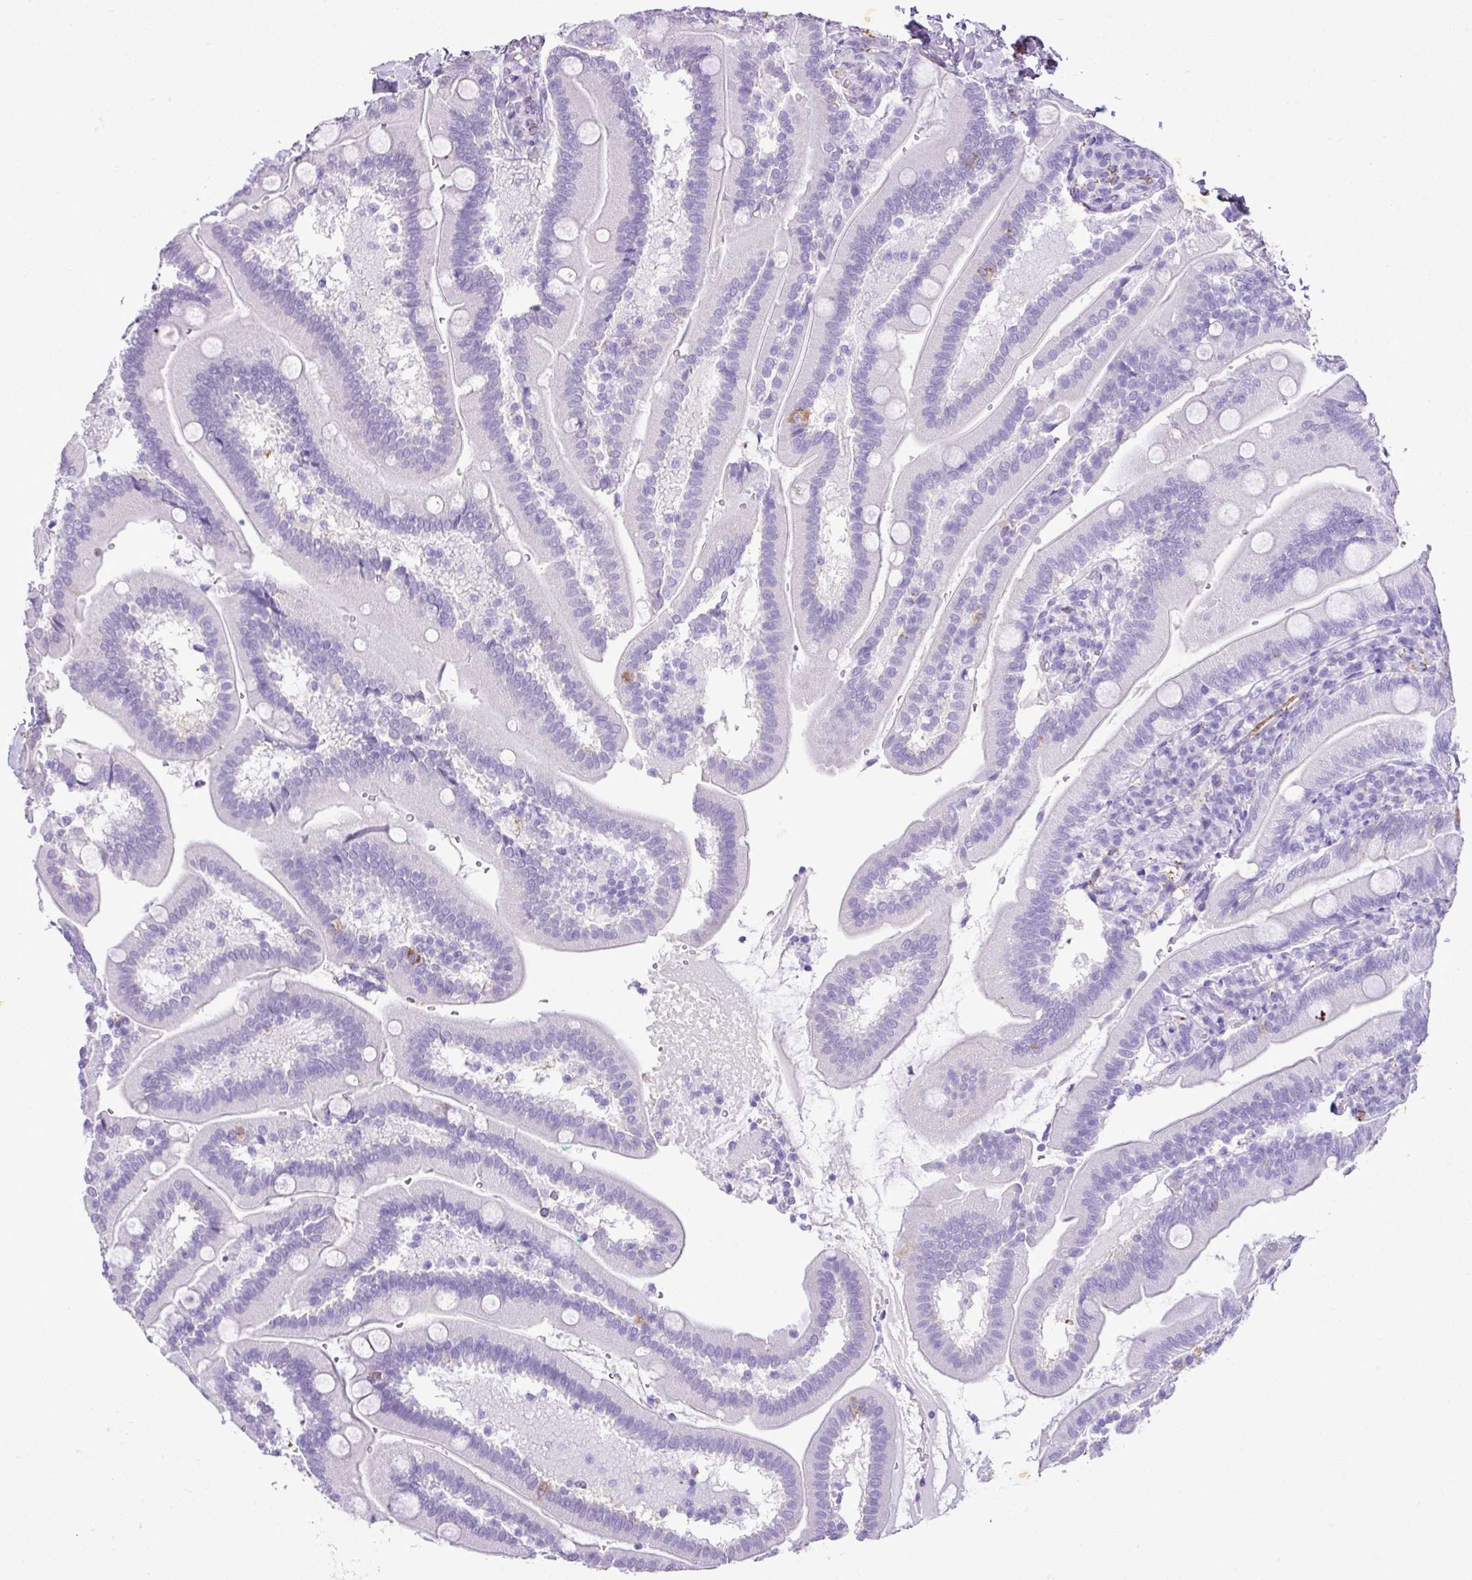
{"staining": {"intensity": "negative", "quantity": "none", "location": "none"}, "tissue": "duodenum", "cell_type": "Glandular cells", "image_type": "normal", "snomed": [{"axis": "morphology", "description": "Normal tissue, NOS"}, {"axis": "topography", "description": "Duodenum"}], "caption": "Duodenum stained for a protein using immunohistochemistry displays no expression glandular cells.", "gene": "KCNJ11", "patient": {"sex": "female", "age": 67}}